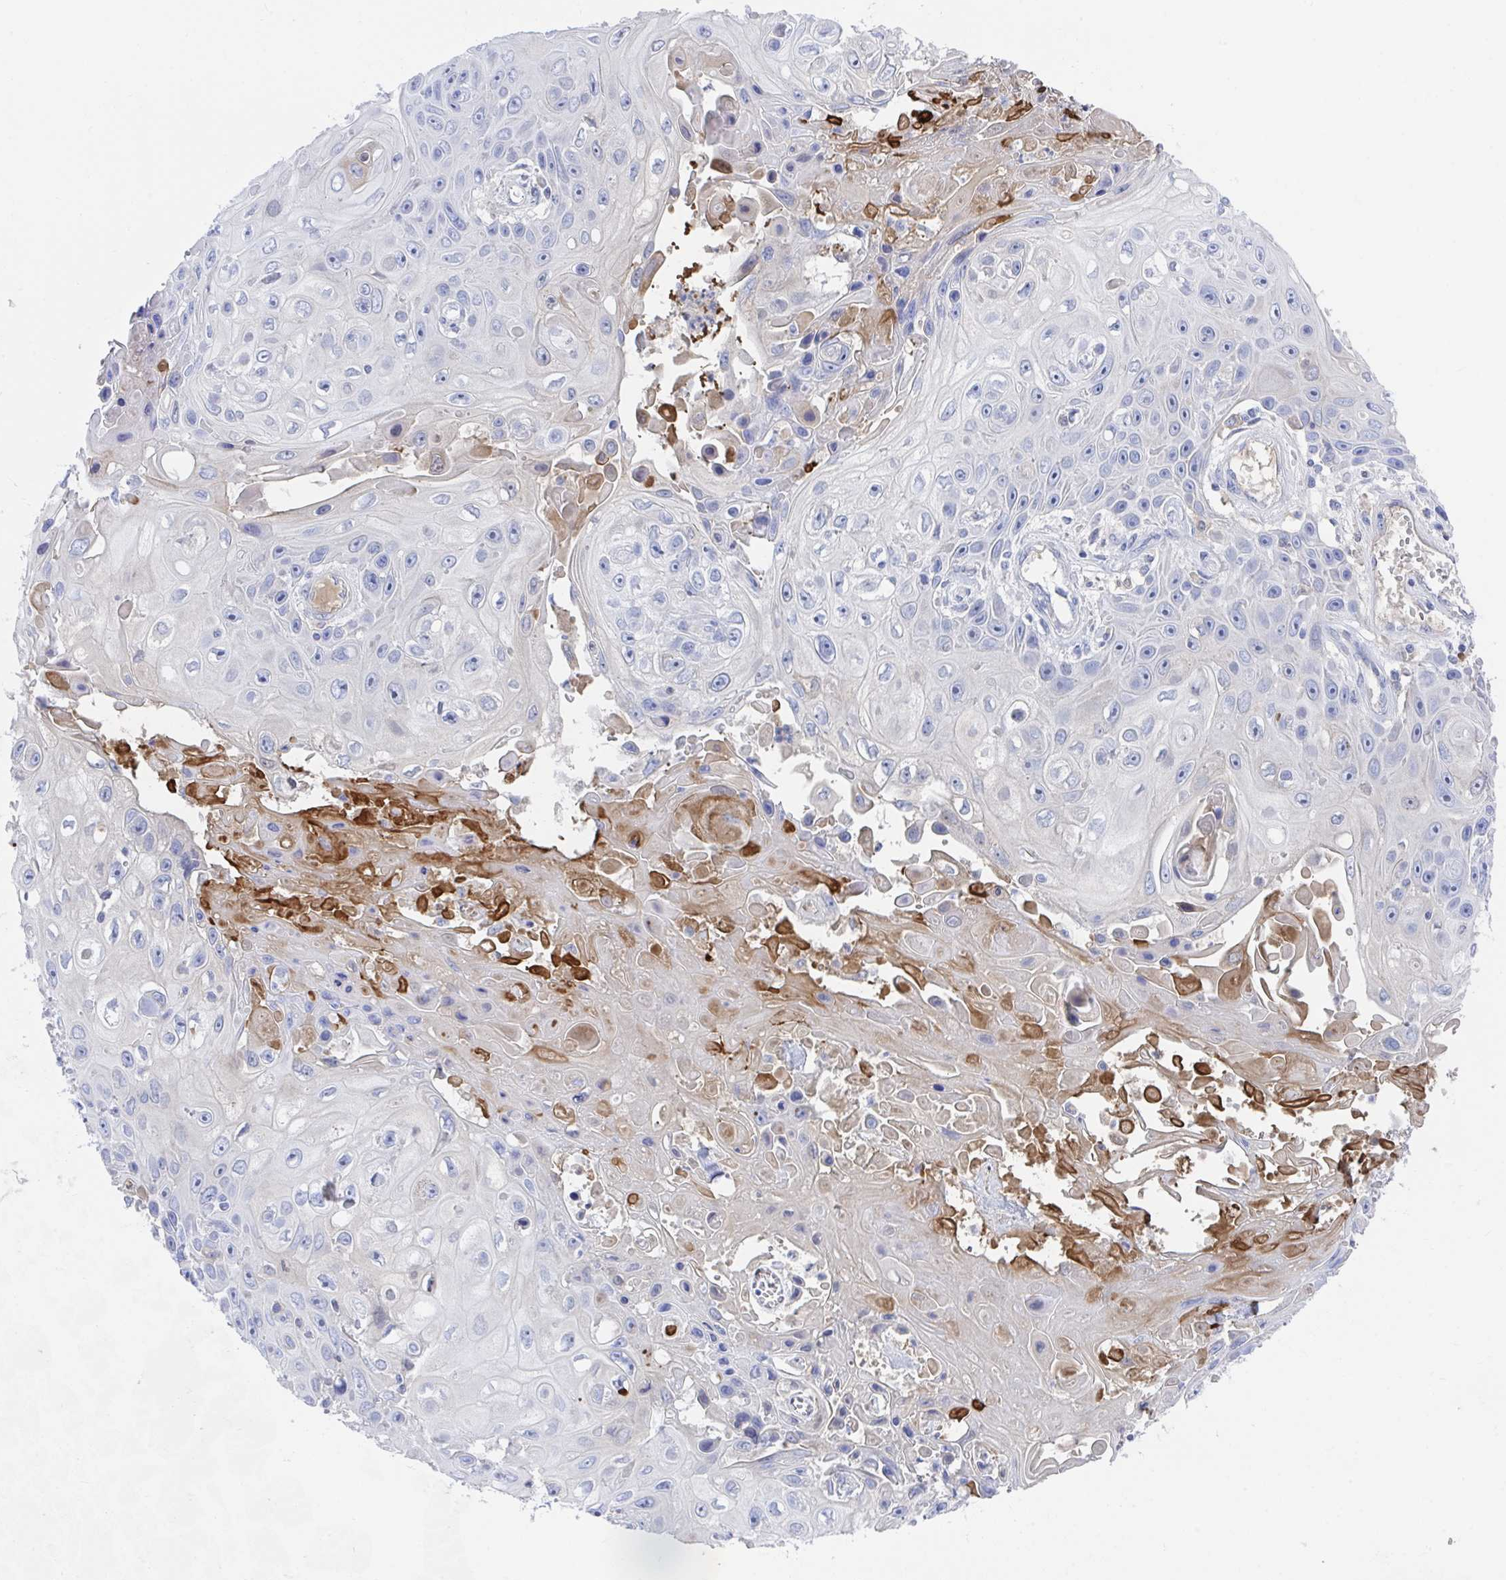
{"staining": {"intensity": "negative", "quantity": "none", "location": "none"}, "tissue": "skin cancer", "cell_type": "Tumor cells", "image_type": "cancer", "snomed": [{"axis": "morphology", "description": "Squamous cell carcinoma, NOS"}, {"axis": "topography", "description": "Skin"}], "caption": "This is an immunohistochemistry (IHC) histopathology image of skin cancer (squamous cell carcinoma). There is no positivity in tumor cells.", "gene": "TNFAIP6", "patient": {"sex": "male", "age": 82}}